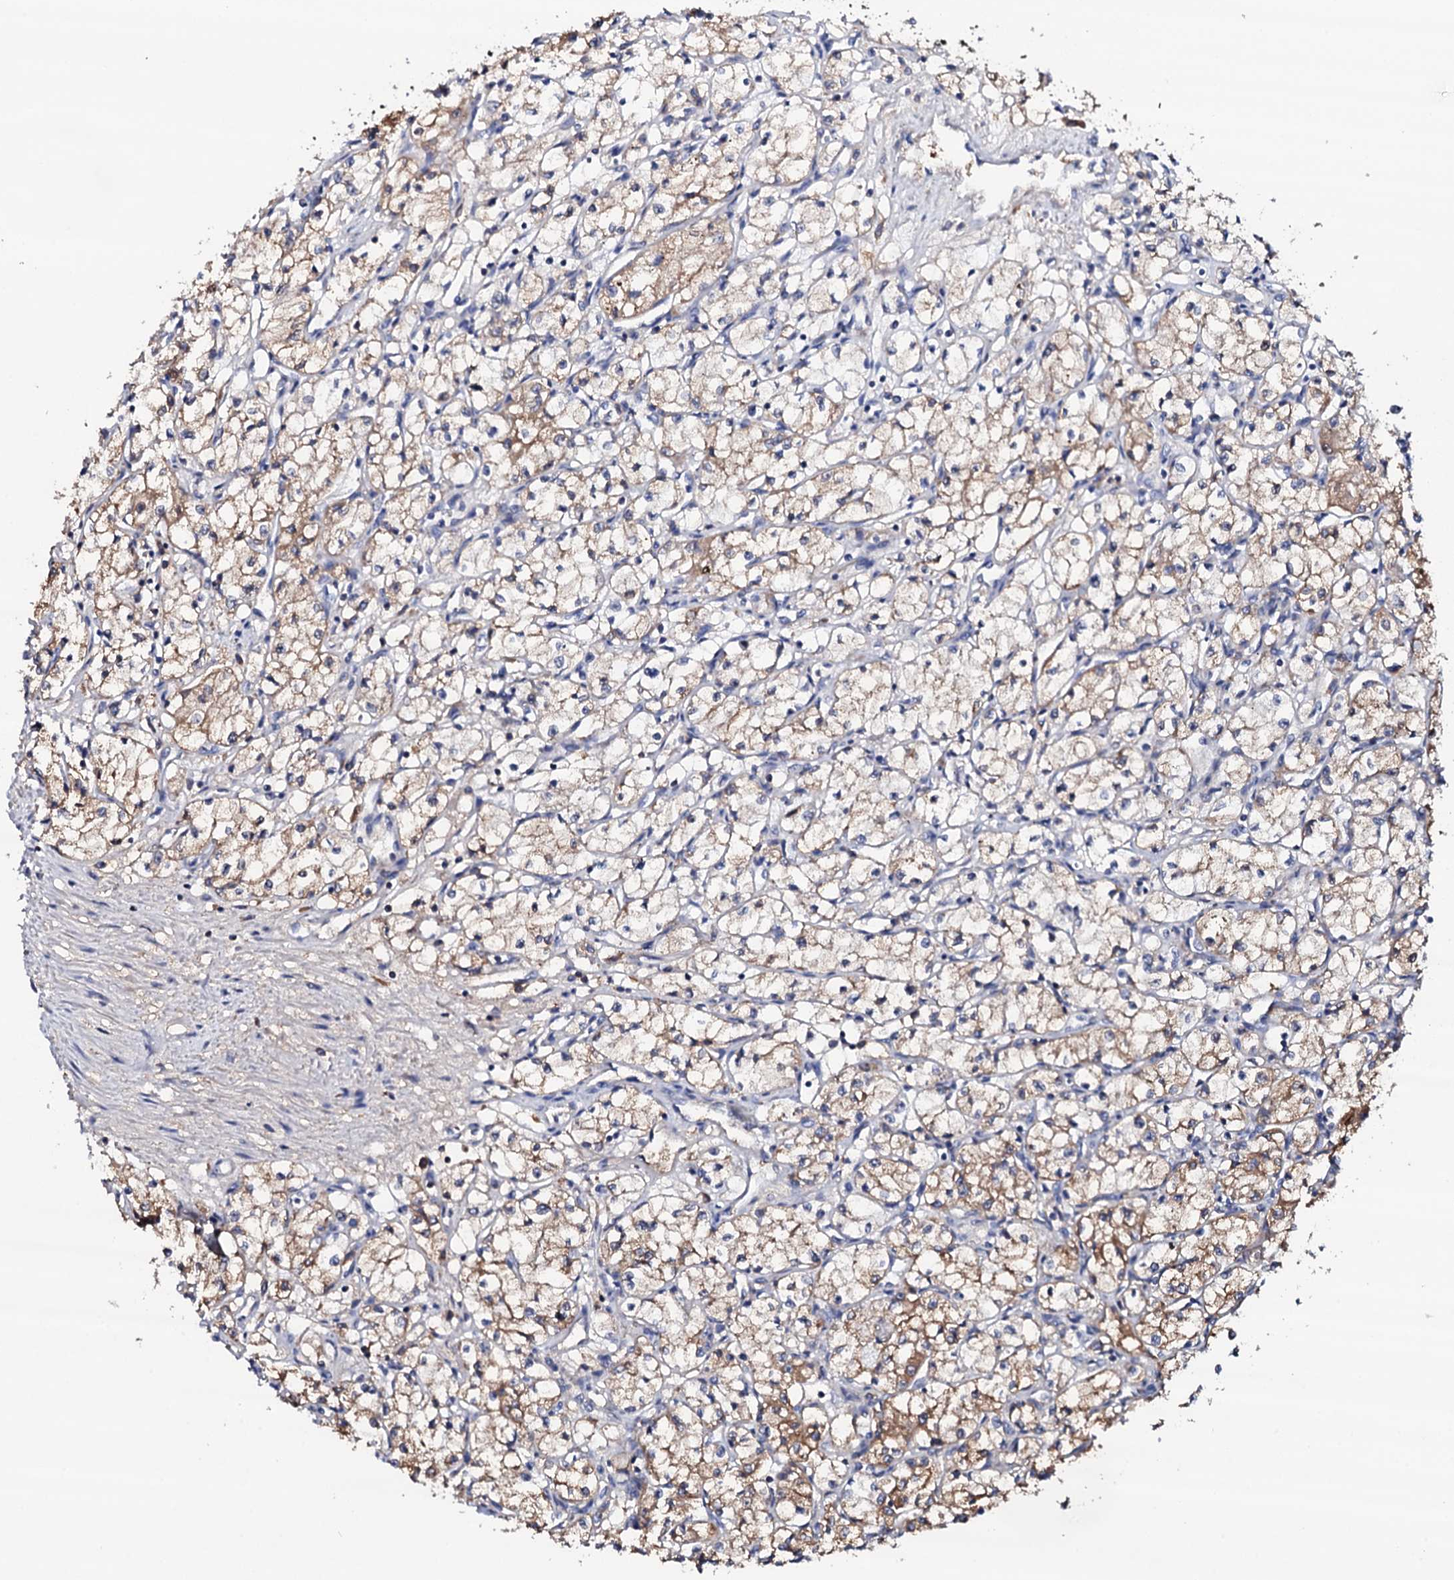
{"staining": {"intensity": "weak", "quantity": ">75%", "location": "cytoplasmic/membranous"}, "tissue": "renal cancer", "cell_type": "Tumor cells", "image_type": "cancer", "snomed": [{"axis": "morphology", "description": "Adenocarcinoma, NOS"}, {"axis": "topography", "description": "Kidney"}], "caption": "Human renal adenocarcinoma stained with a protein marker demonstrates weak staining in tumor cells.", "gene": "TCAF2", "patient": {"sex": "male", "age": 59}}